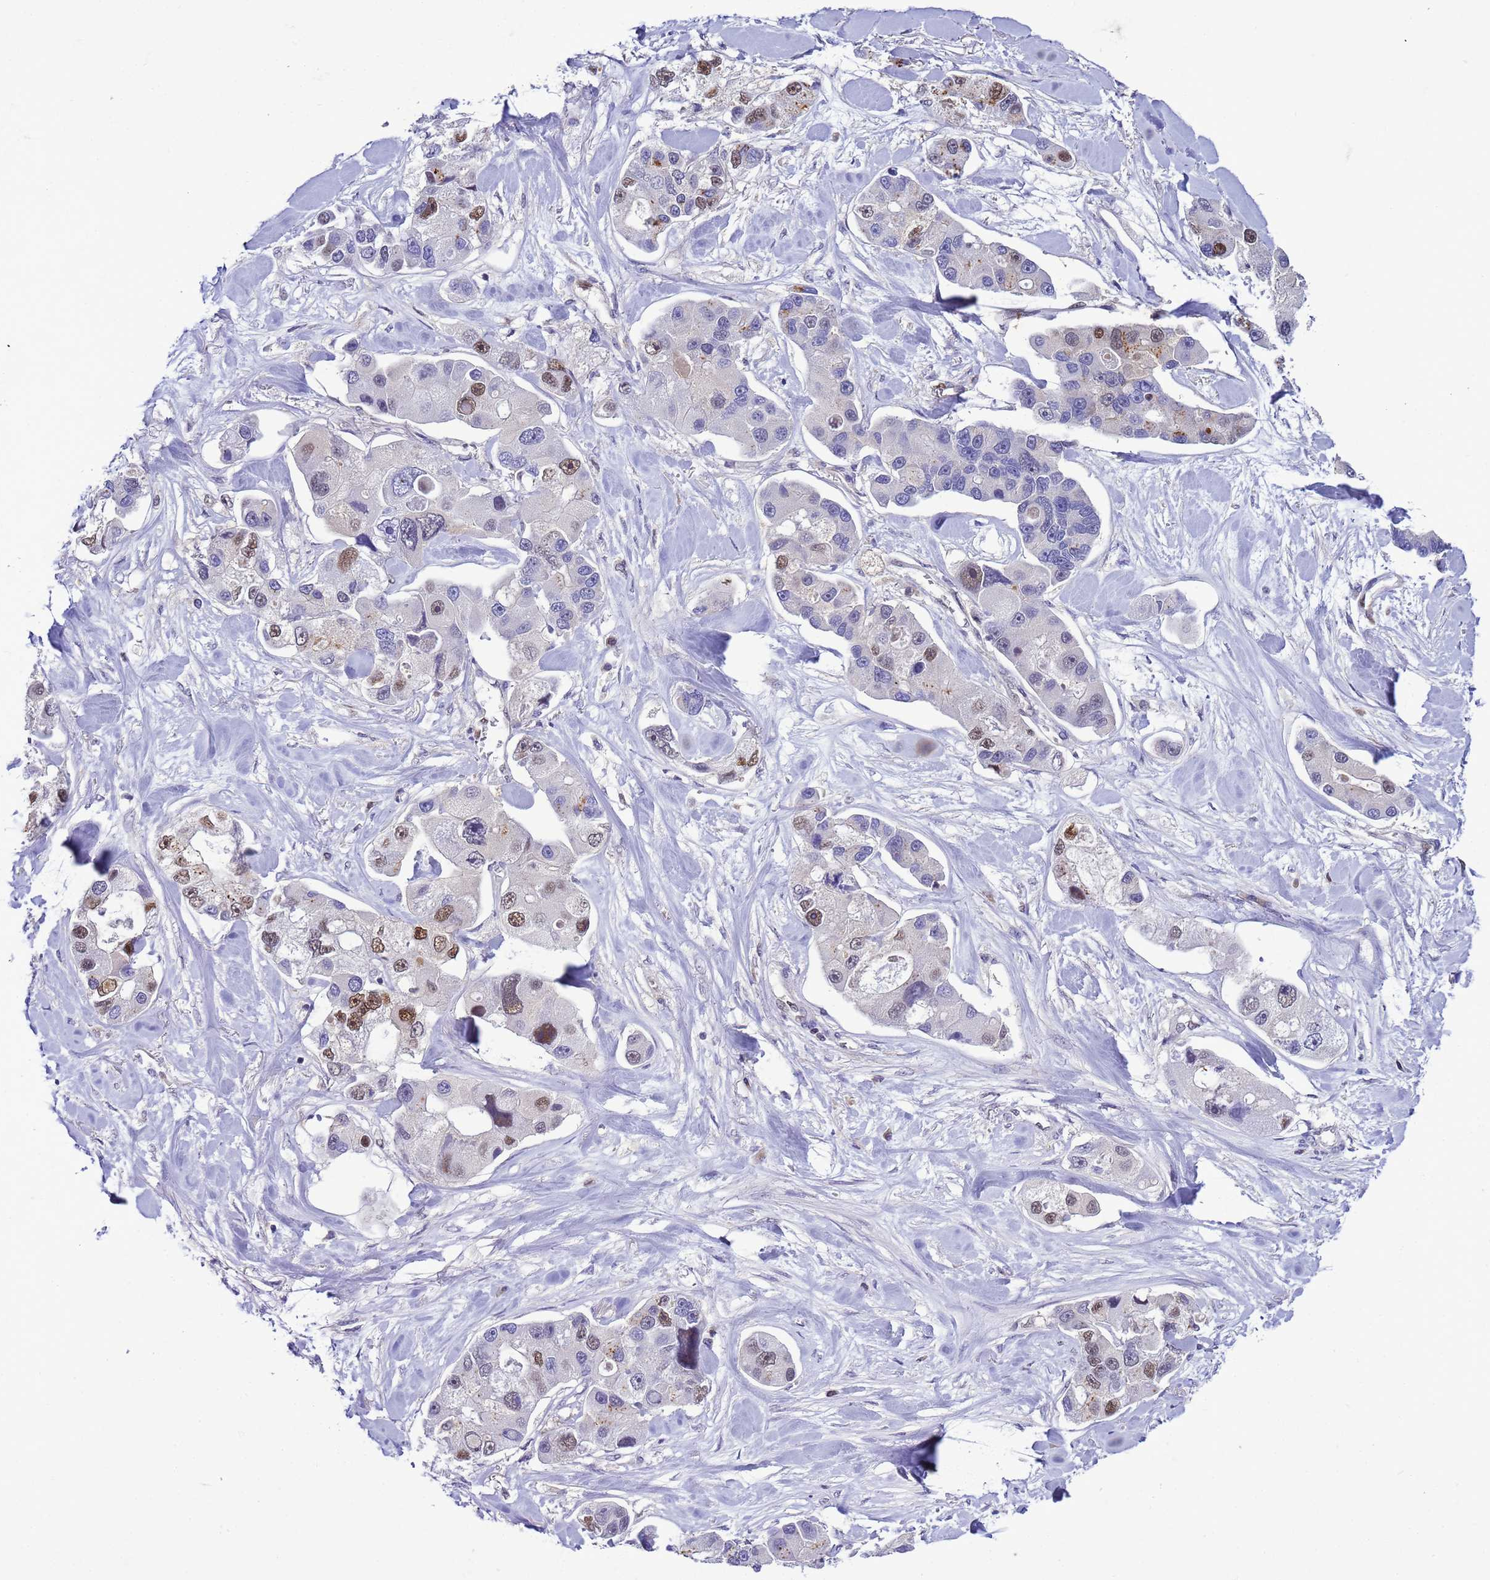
{"staining": {"intensity": "moderate", "quantity": "<25%", "location": "nuclear"}, "tissue": "lung cancer", "cell_type": "Tumor cells", "image_type": "cancer", "snomed": [{"axis": "morphology", "description": "Adenocarcinoma, NOS"}, {"axis": "topography", "description": "Lung"}], "caption": "Adenocarcinoma (lung) was stained to show a protein in brown. There is low levels of moderate nuclear expression in approximately <25% of tumor cells.", "gene": "DDI2", "patient": {"sex": "female", "age": 54}}